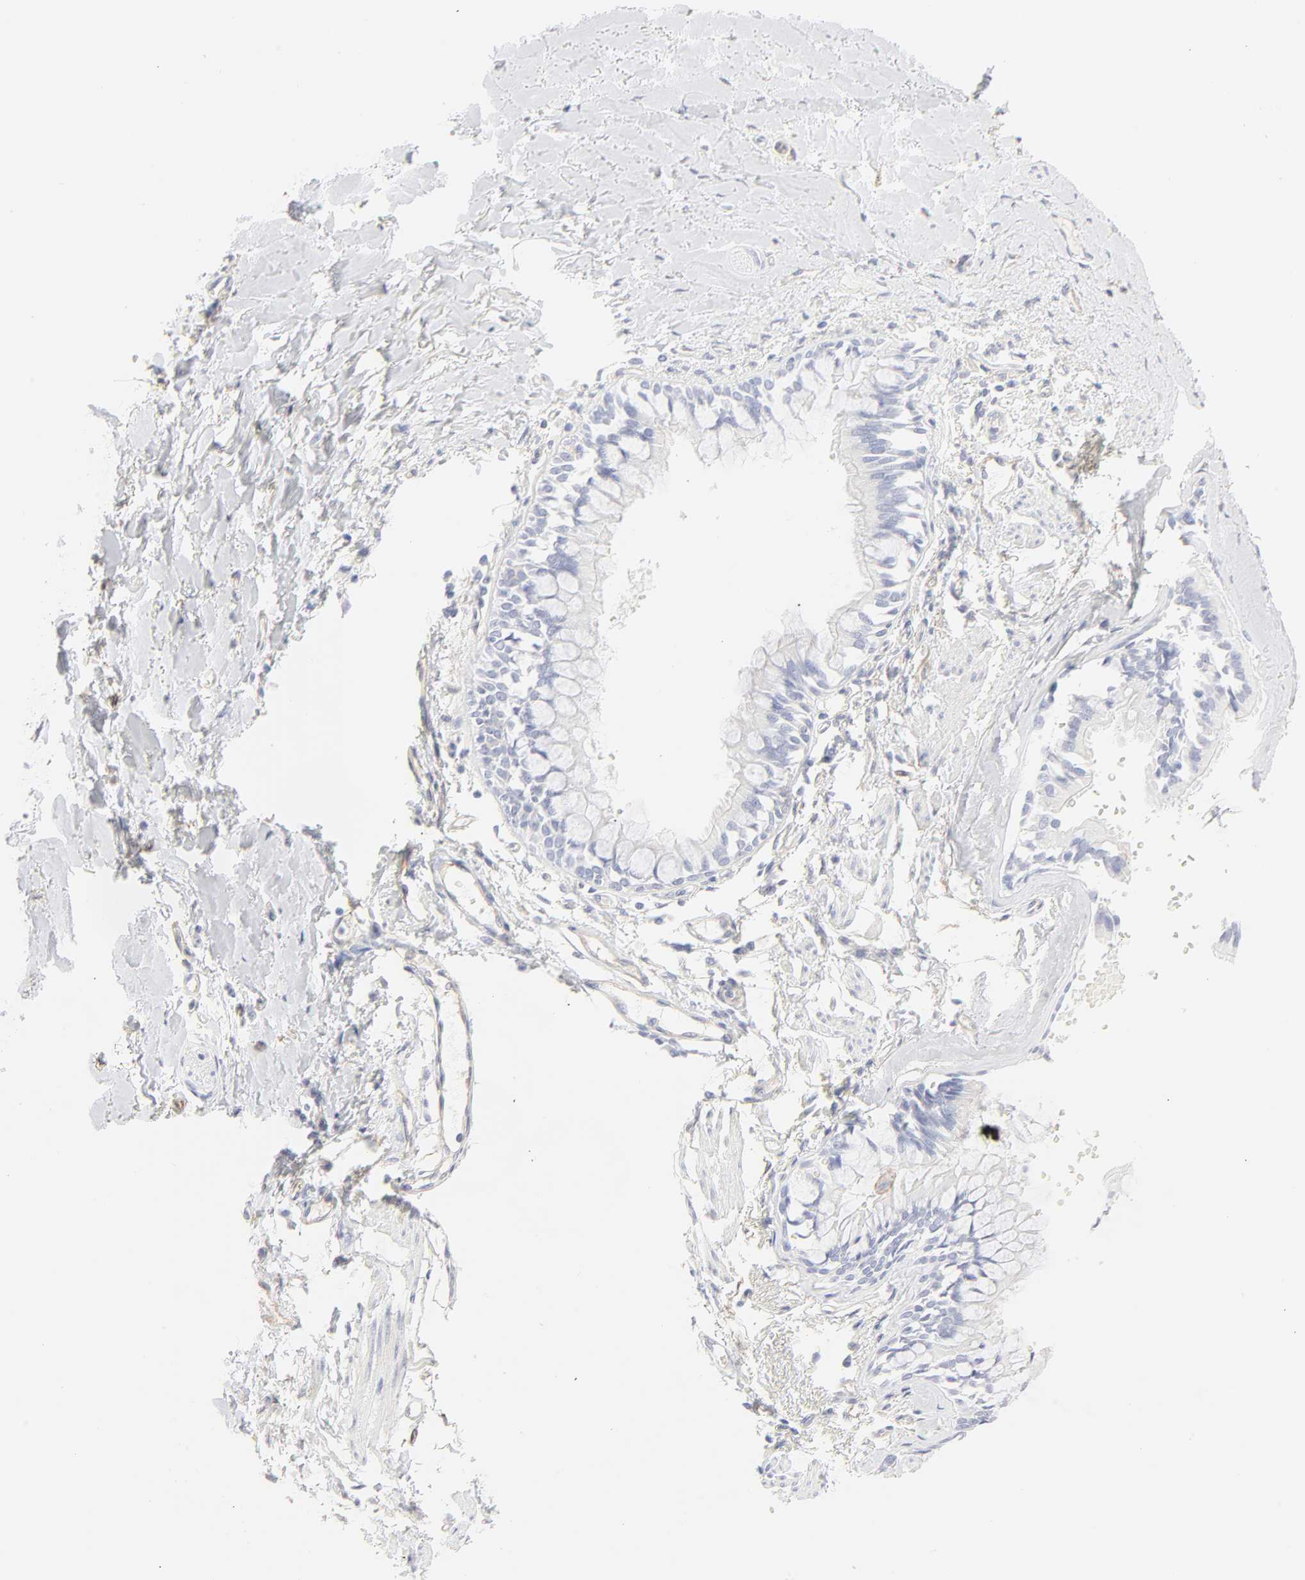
{"staining": {"intensity": "negative", "quantity": "none", "location": "none"}, "tissue": "bronchus", "cell_type": "Respiratory epithelial cells", "image_type": "normal", "snomed": [{"axis": "morphology", "description": "Normal tissue, NOS"}, {"axis": "topography", "description": "Bronchus"}, {"axis": "topography", "description": "Lung"}], "caption": "This histopathology image is of normal bronchus stained with immunohistochemistry to label a protein in brown with the nuclei are counter-stained blue. There is no positivity in respiratory epithelial cells. (IHC, brightfield microscopy, high magnification).", "gene": "ITGA5", "patient": {"sex": "female", "age": 56}}